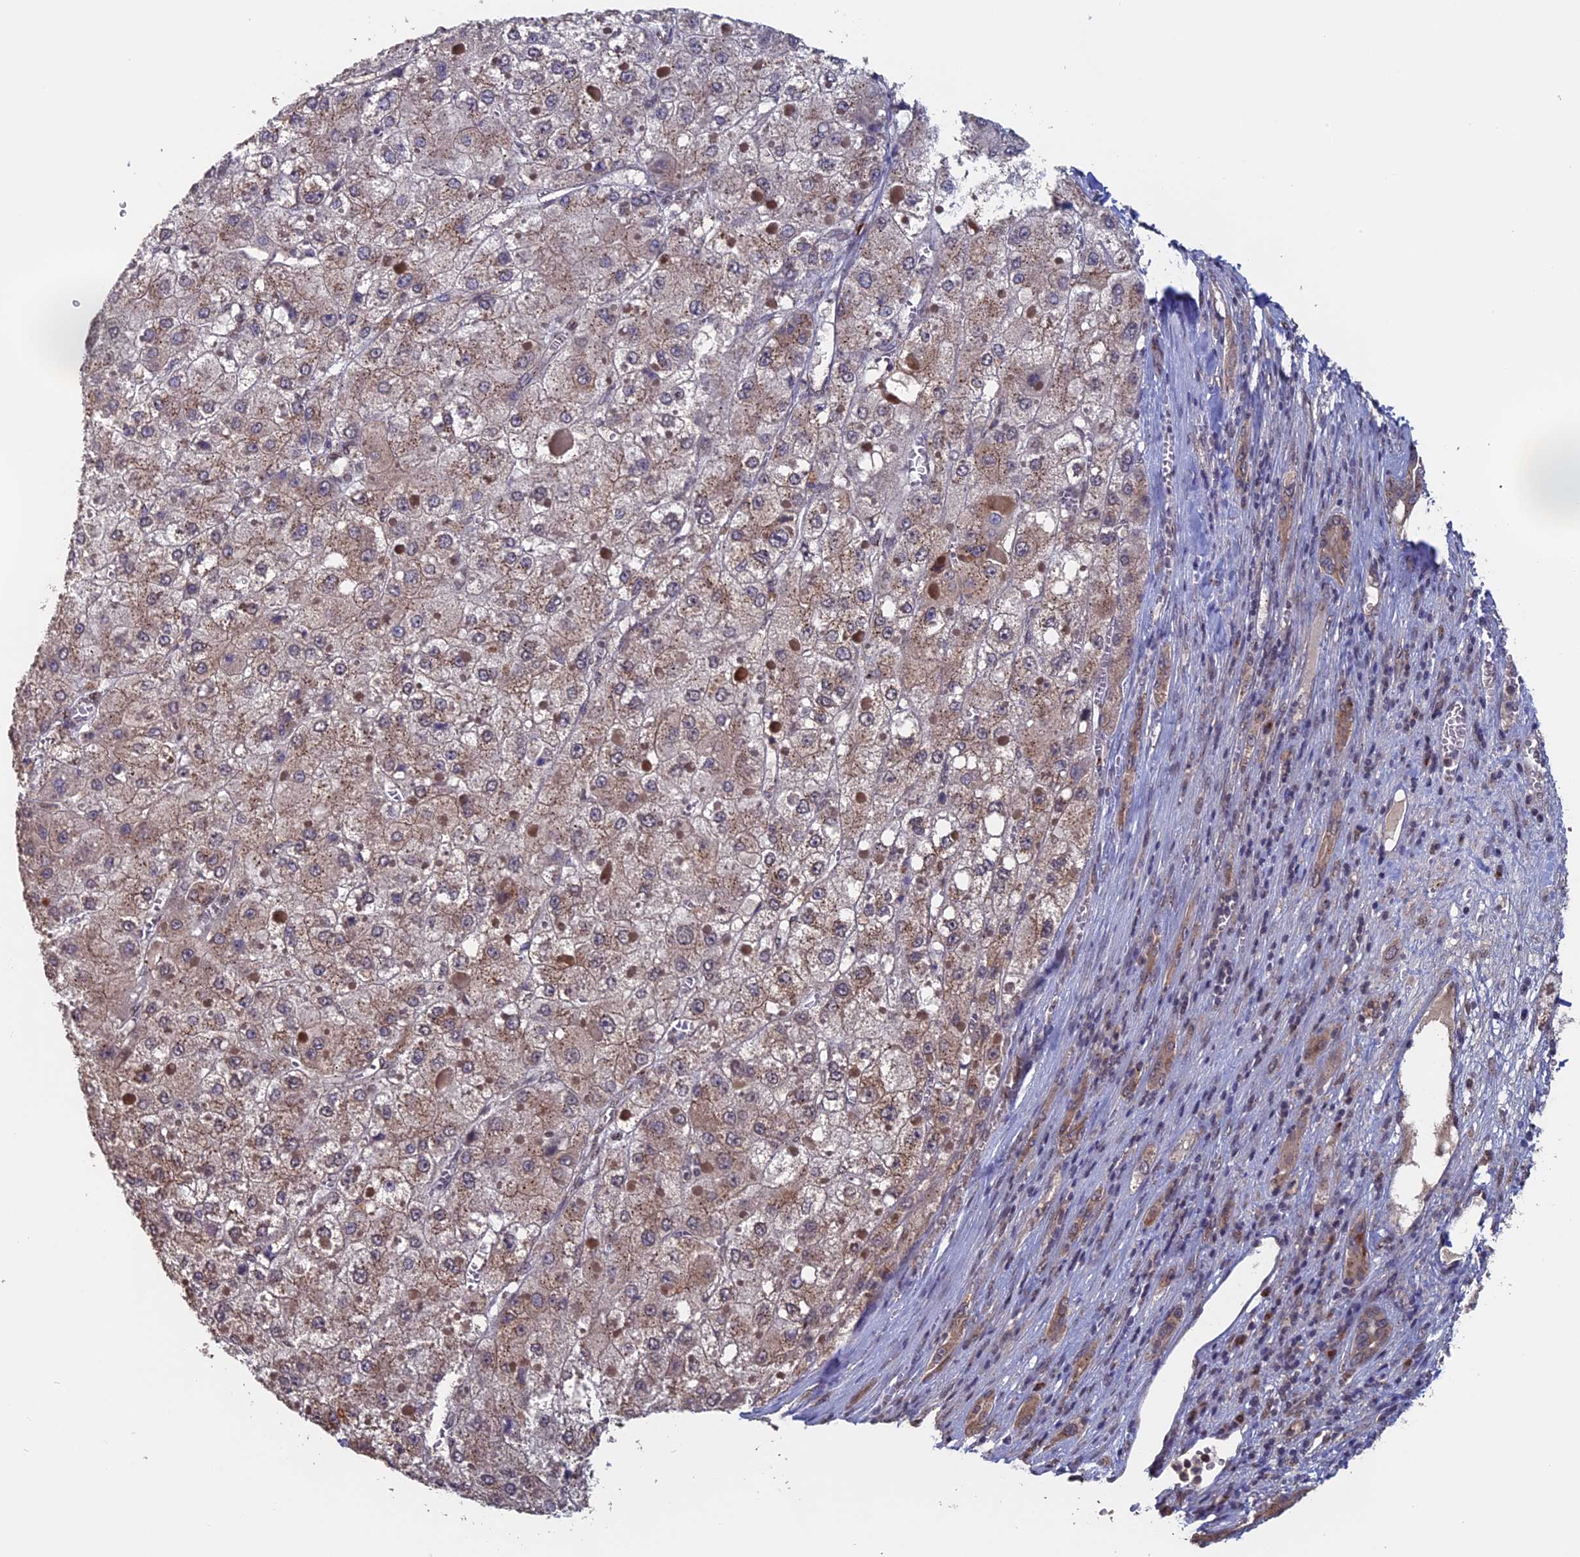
{"staining": {"intensity": "weak", "quantity": ">75%", "location": "cytoplasmic/membranous"}, "tissue": "liver cancer", "cell_type": "Tumor cells", "image_type": "cancer", "snomed": [{"axis": "morphology", "description": "Carcinoma, Hepatocellular, NOS"}, {"axis": "topography", "description": "Liver"}], "caption": "Approximately >75% of tumor cells in liver cancer (hepatocellular carcinoma) exhibit weak cytoplasmic/membranous protein staining as visualized by brown immunohistochemical staining.", "gene": "PIGQ", "patient": {"sex": "female", "age": 73}}